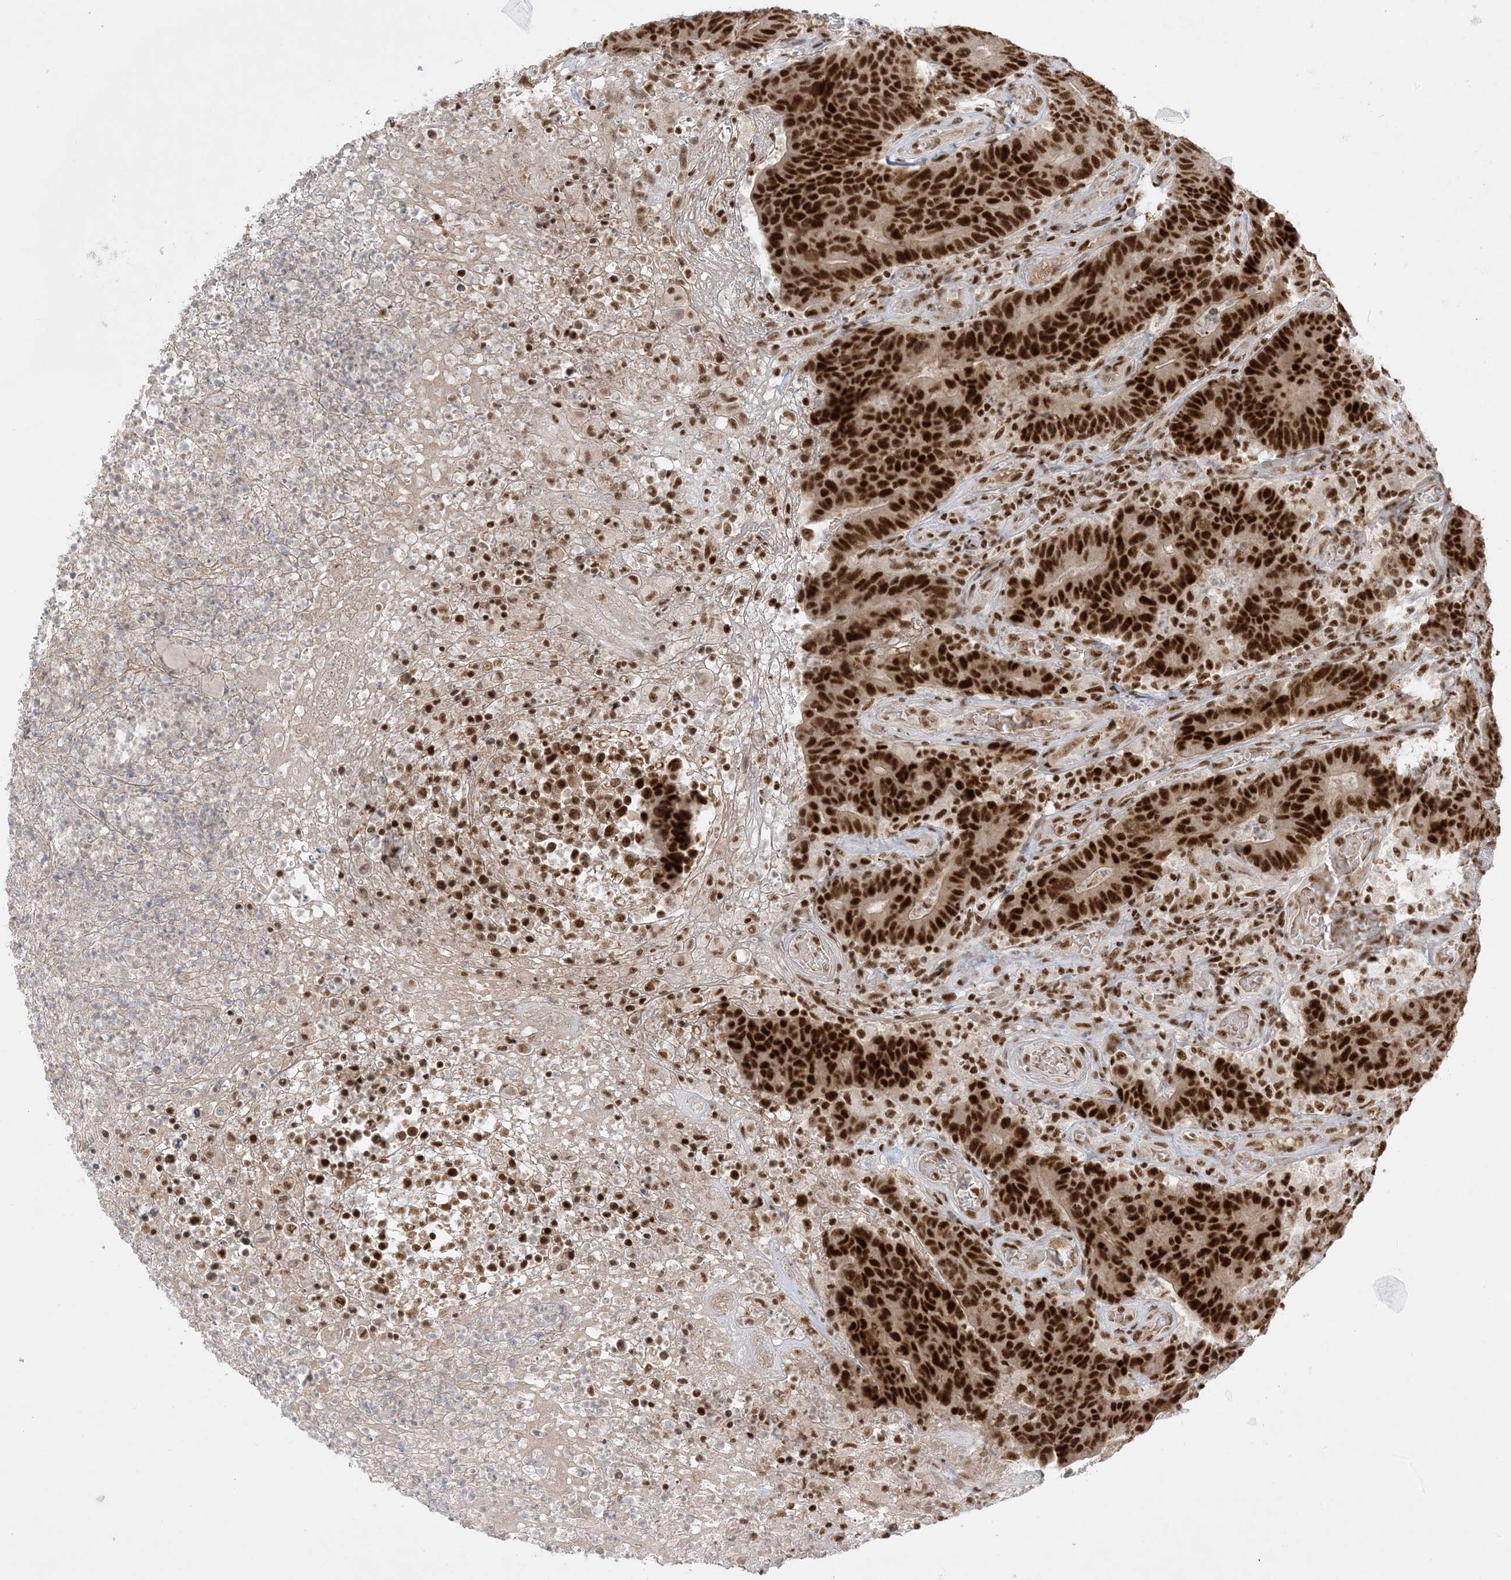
{"staining": {"intensity": "strong", "quantity": ">75%", "location": "nuclear"}, "tissue": "colorectal cancer", "cell_type": "Tumor cells", "image_type": "cancer", "snomed": [{"axis": "morphology", "description": "Normal tissue, NOS"}, {"axis": "morphology", "description": "Adenocarcinoma, NOS"}, {"axis": "topography", "description": "Colon"}], "caption": "Human colorectal cancer (adenocarcinoma) stained for a protein (brown) reveals strong nuclear positive staining in approximately >75% of tumor cells.", "gene": "PPIL2", "patient": {"sex": "female", "age": 75}}